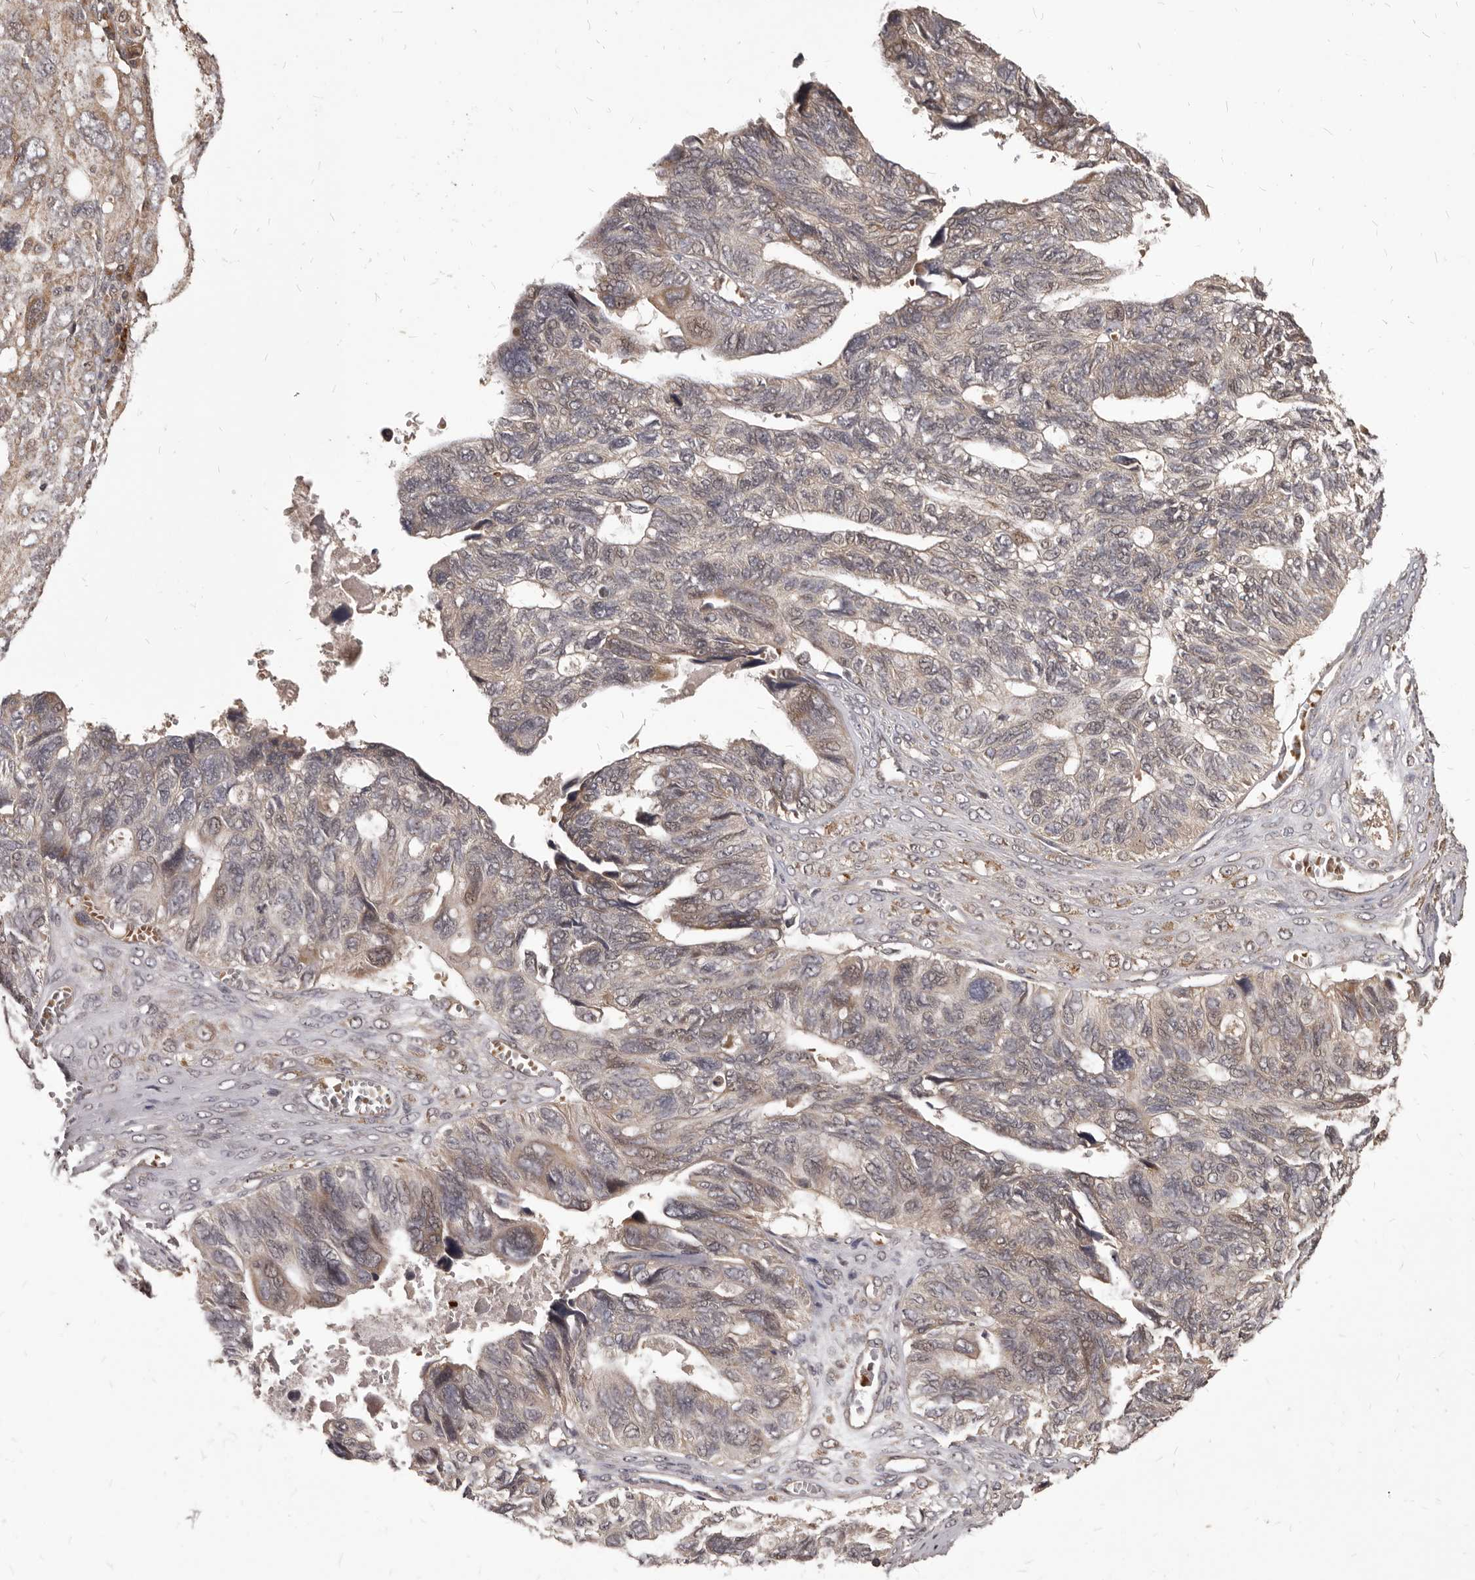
{"staining": {"intensity": "weak", "quantity": "<25%", "location": "cytoplasmic/membranous,nuclear"}, "tissue": "ovarian cancer", "cell_type": "Tumor cells", "image_type": "cancer", "snomed": [{"axis": "morphology", "description": "Cystadenocarcinoma, serous, NOS"}, {"axis": "topography", "description": "Ovary"}], "caption": "Ovarian serous cystadenocarcinoma stained for a protein using immunohistochemistry displays no expression tumor cells.", "gene": "GABPB2", "patient": {"sex": "female", "age": 79}}